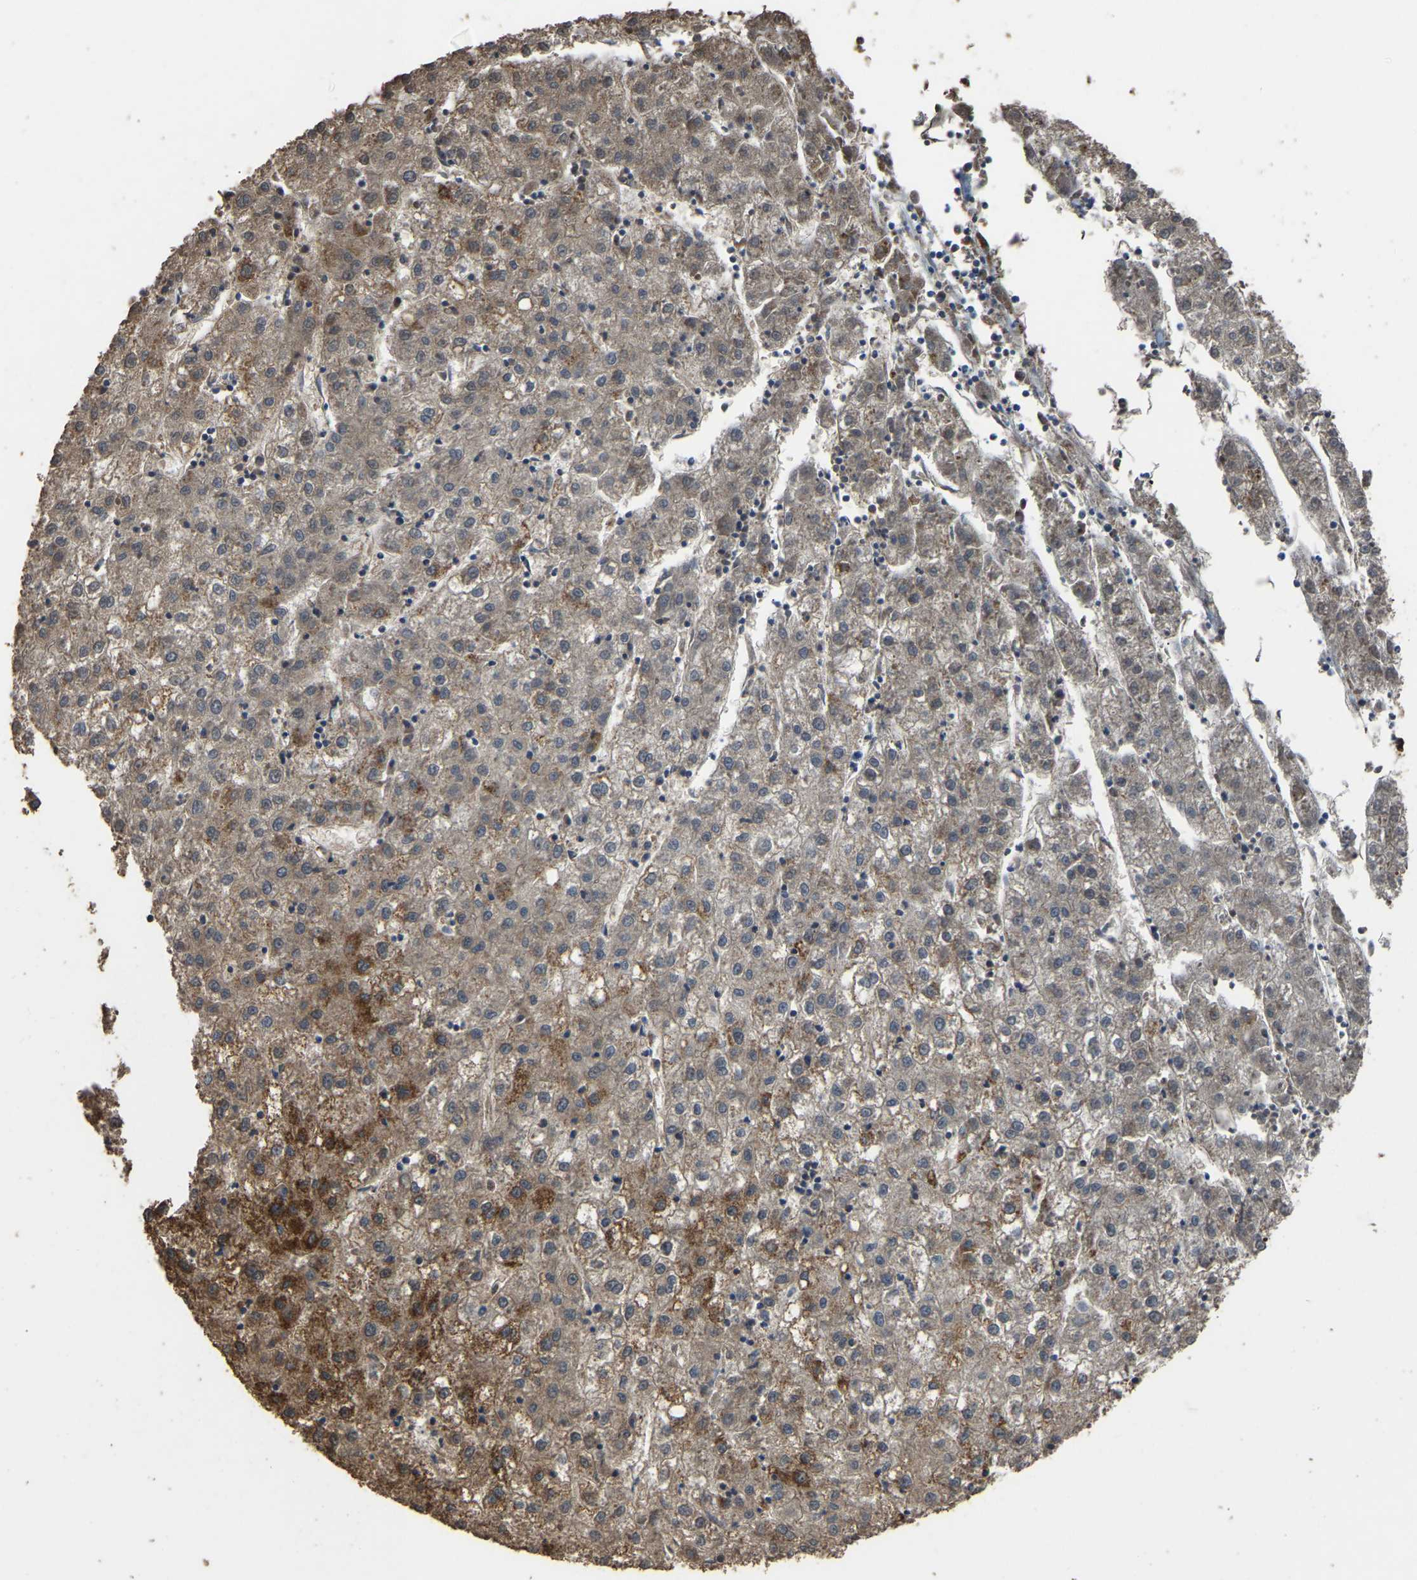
{"staining": {"intensity": "moderate", "quantity": ">75%", "location": "cytoplasmic/membranous"}, "tissue": "liver cancer", "cell_type": "Tumor cells", "image_type": "cancer", "snomed": [{"axis": "morphology", "description": "Carcinoma, Hepatocellular, NOS"}, {"axis": "topography", "description": "Liver"}], "caption": "About >75% of tumor cells in hepatocellular carcinoma (liver) exhibit moderate cytoplasmic/membranous protein expression as visualized by brown immunohistochemical staining.", "gene": "ETFA", "patient": {"sex": "male", "age": 72}}